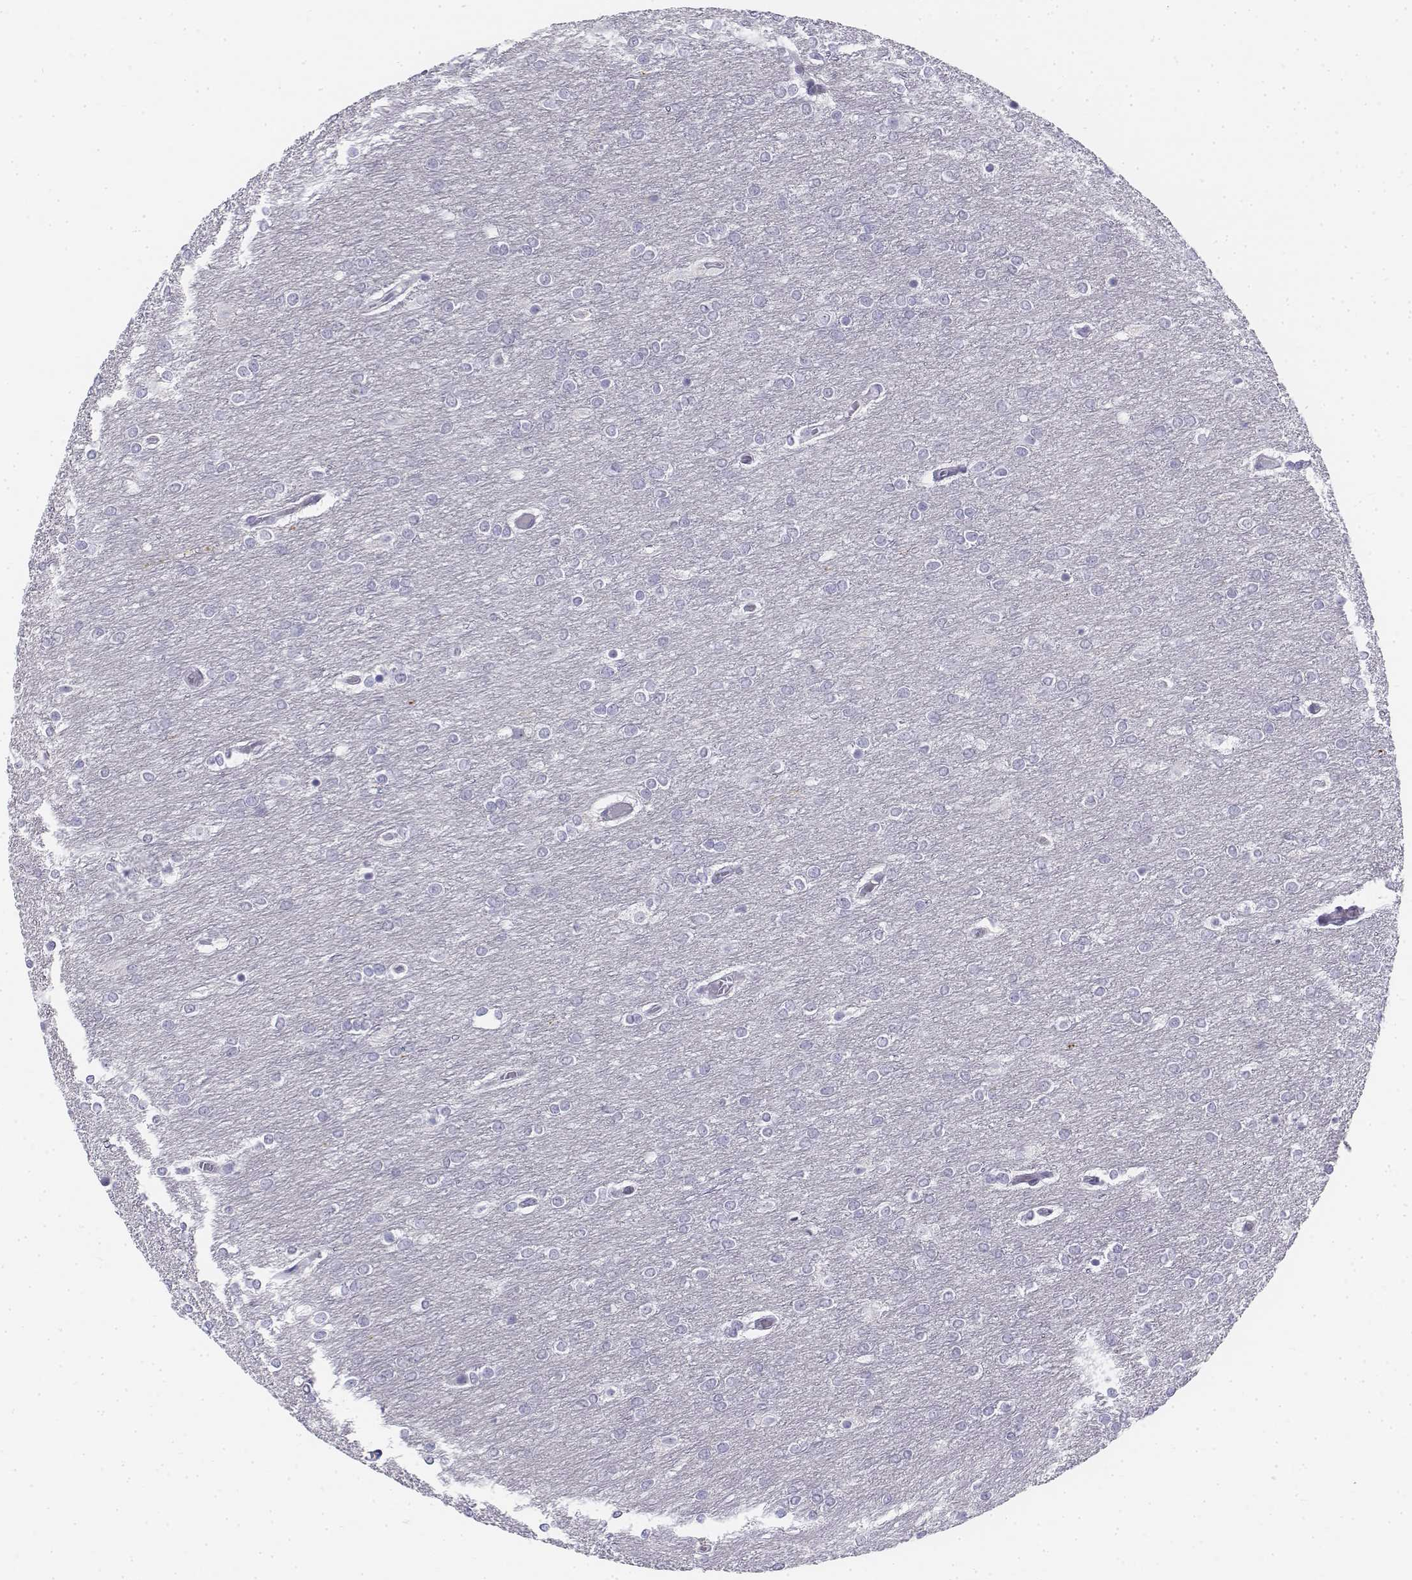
{"staining": {"intensity": "negative", "quantity": "none", "location": "none"}, "tissue": "glioma", "cell_type": "Tumor cells", "image_type": "cancer", "snomed": [{"axis": "morphology", "description": "Glioma, malignant, High grade"}, {"axis": "topography", "description": "Brain"}], "caption": "Immunohistochemistry (IHC) micrograph of high-grade glioma (malignant) stained for a protein (brown), which exhibits no expression in tumor cells. The staining was performed using DAB (3,3'-diaminobenzidine) to visualize the protein expression in brown, while the nuclei were stained in blue with hematoxylin (Magnification: 20x).", "gene": "TH", "patient": {"sex": "female", "age": 61}}